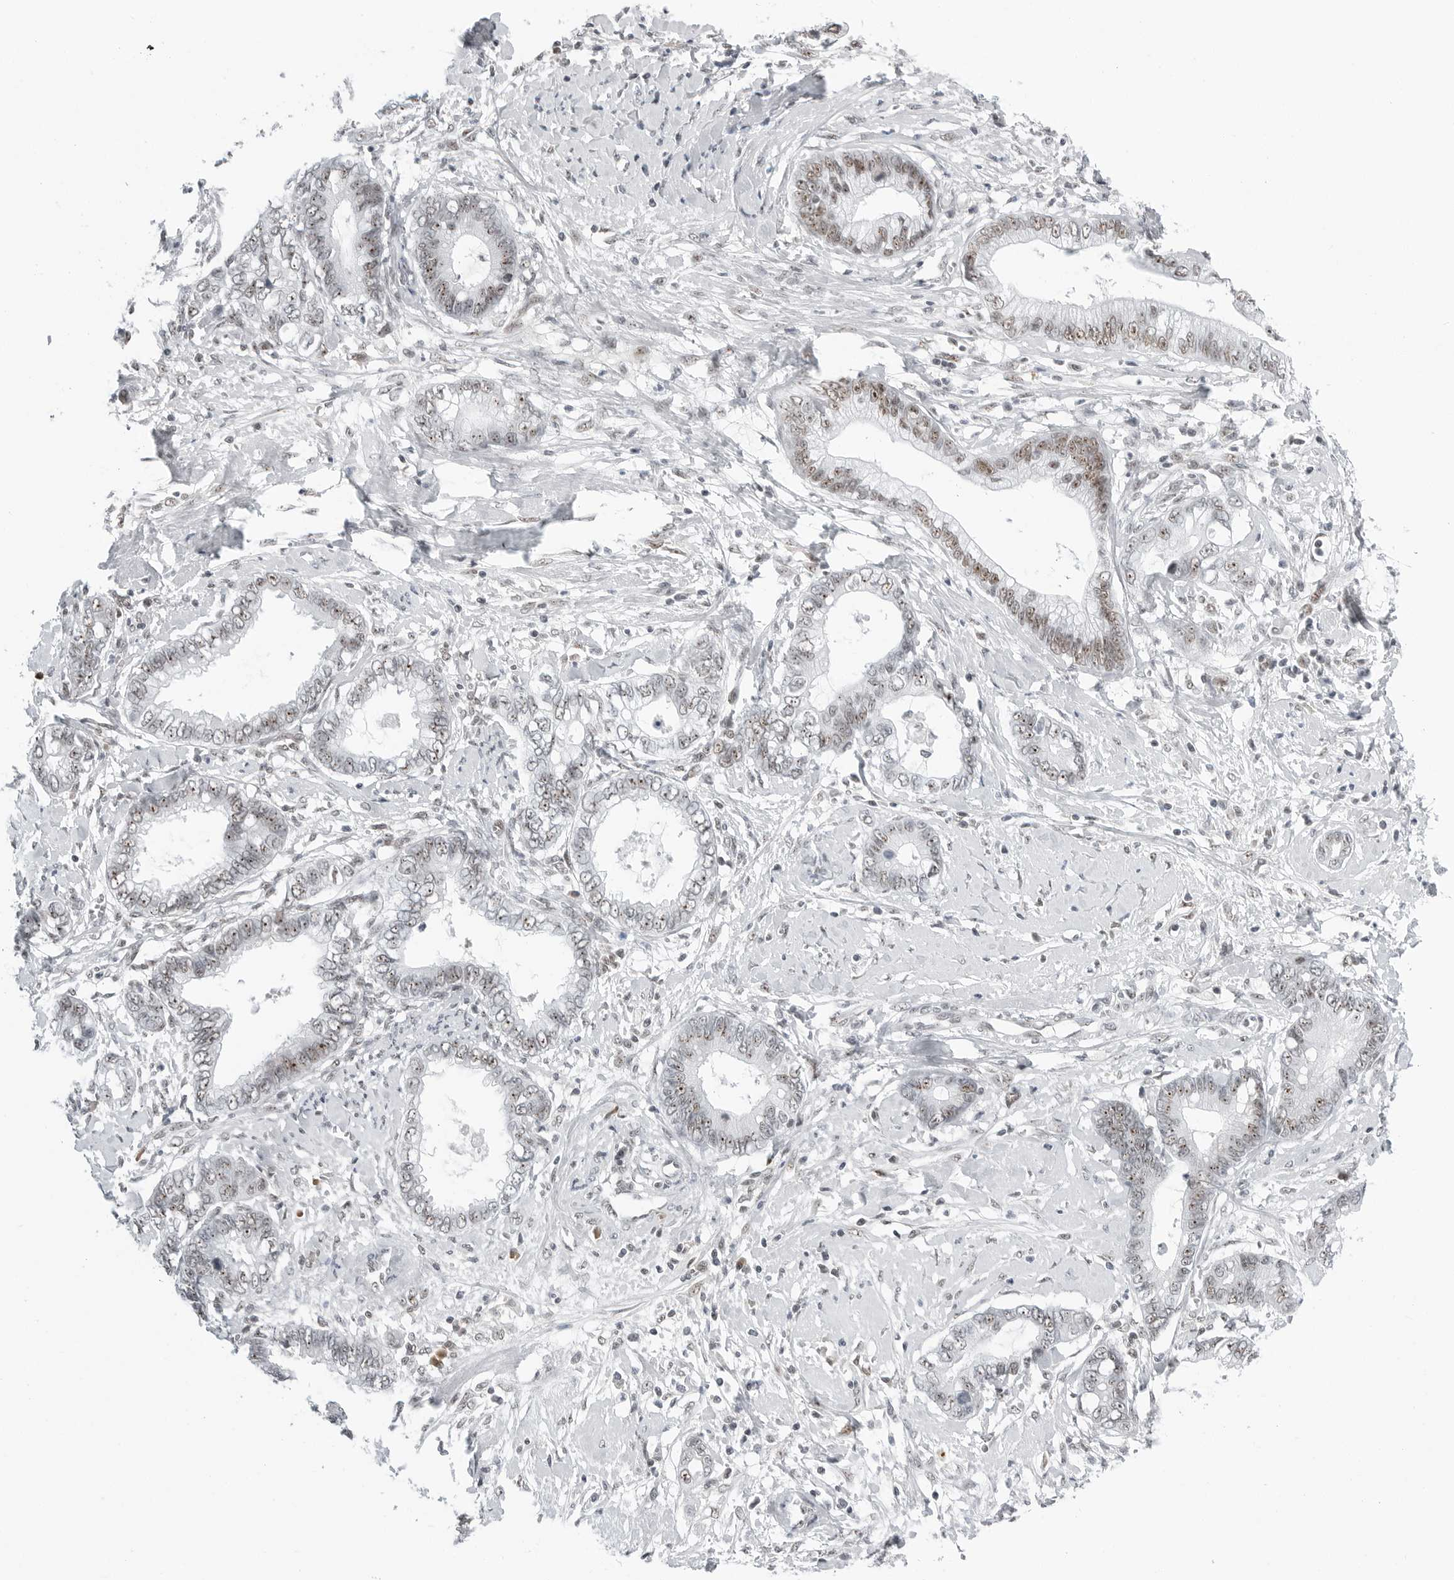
{"staining": {"intensity": "moderate", "quantity": "25%-75%", "location": "nuclear"}, "tissue": "cervical cancer", "cell_type": "Tumor cells", "image_type": "cancer", "snomed": [{"axis": "morphology", "description": "Adenocarcinoma, NOS"}, {"axis": "topography", "description": "Cervix"}], "caption": "A histopathology image of adenocarcinoma (cervical) stained for a protein displays moderate nuclear brown staining in tumor cells.", "gene": "WRAP53", "patient": {"sex": "female", "age": 44}}